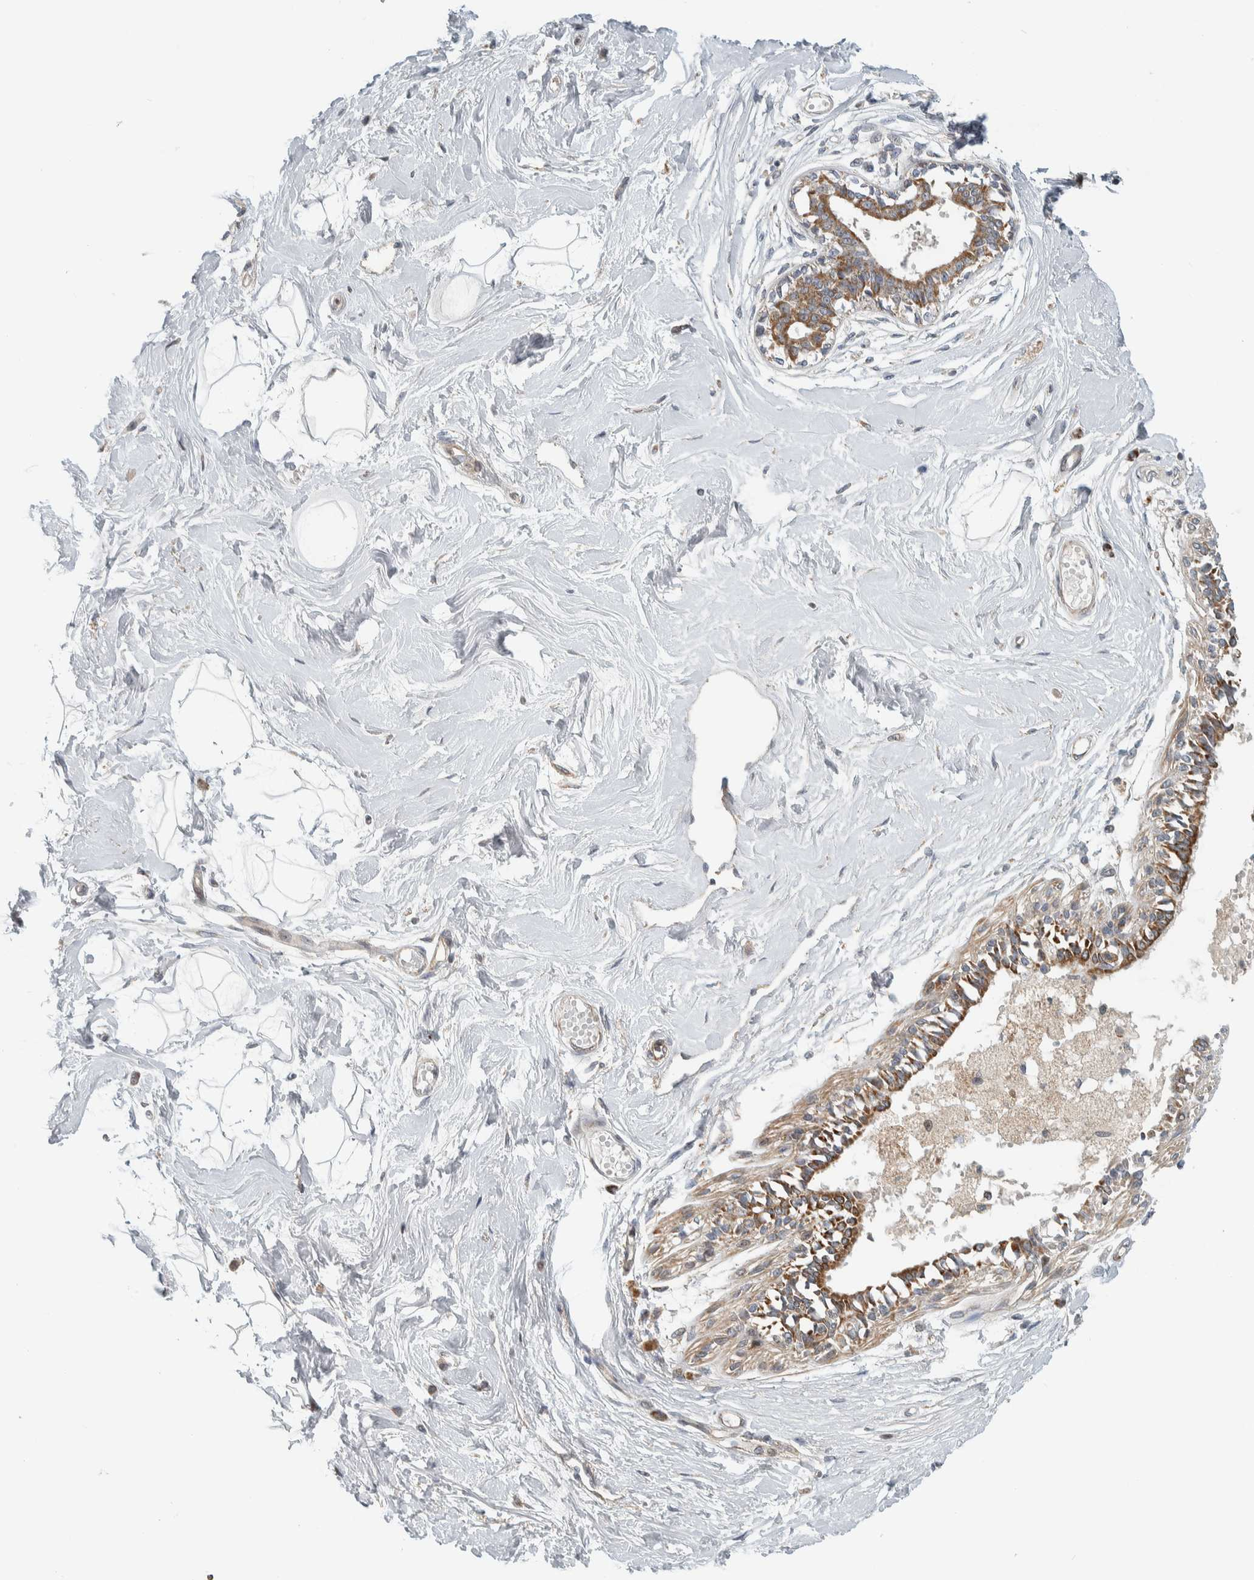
{"staining": {"intensity": "negative", "quantity": "none", "location": "none"}, "tissue": "breast", "cell_type": "Adipocytes", "image_type": "normal", "snomed": [{"axis": "morphology", "description": "Normal tissue, NOS"}, {"axis": "topography", "description": "Breast"}], "caption": "DAB immunohistochemical staining of unremarkable human breast exhibits no significant positivity in adipocytes.", "gene": "AFP", "patient": {"sex": "female", "age": 45}}